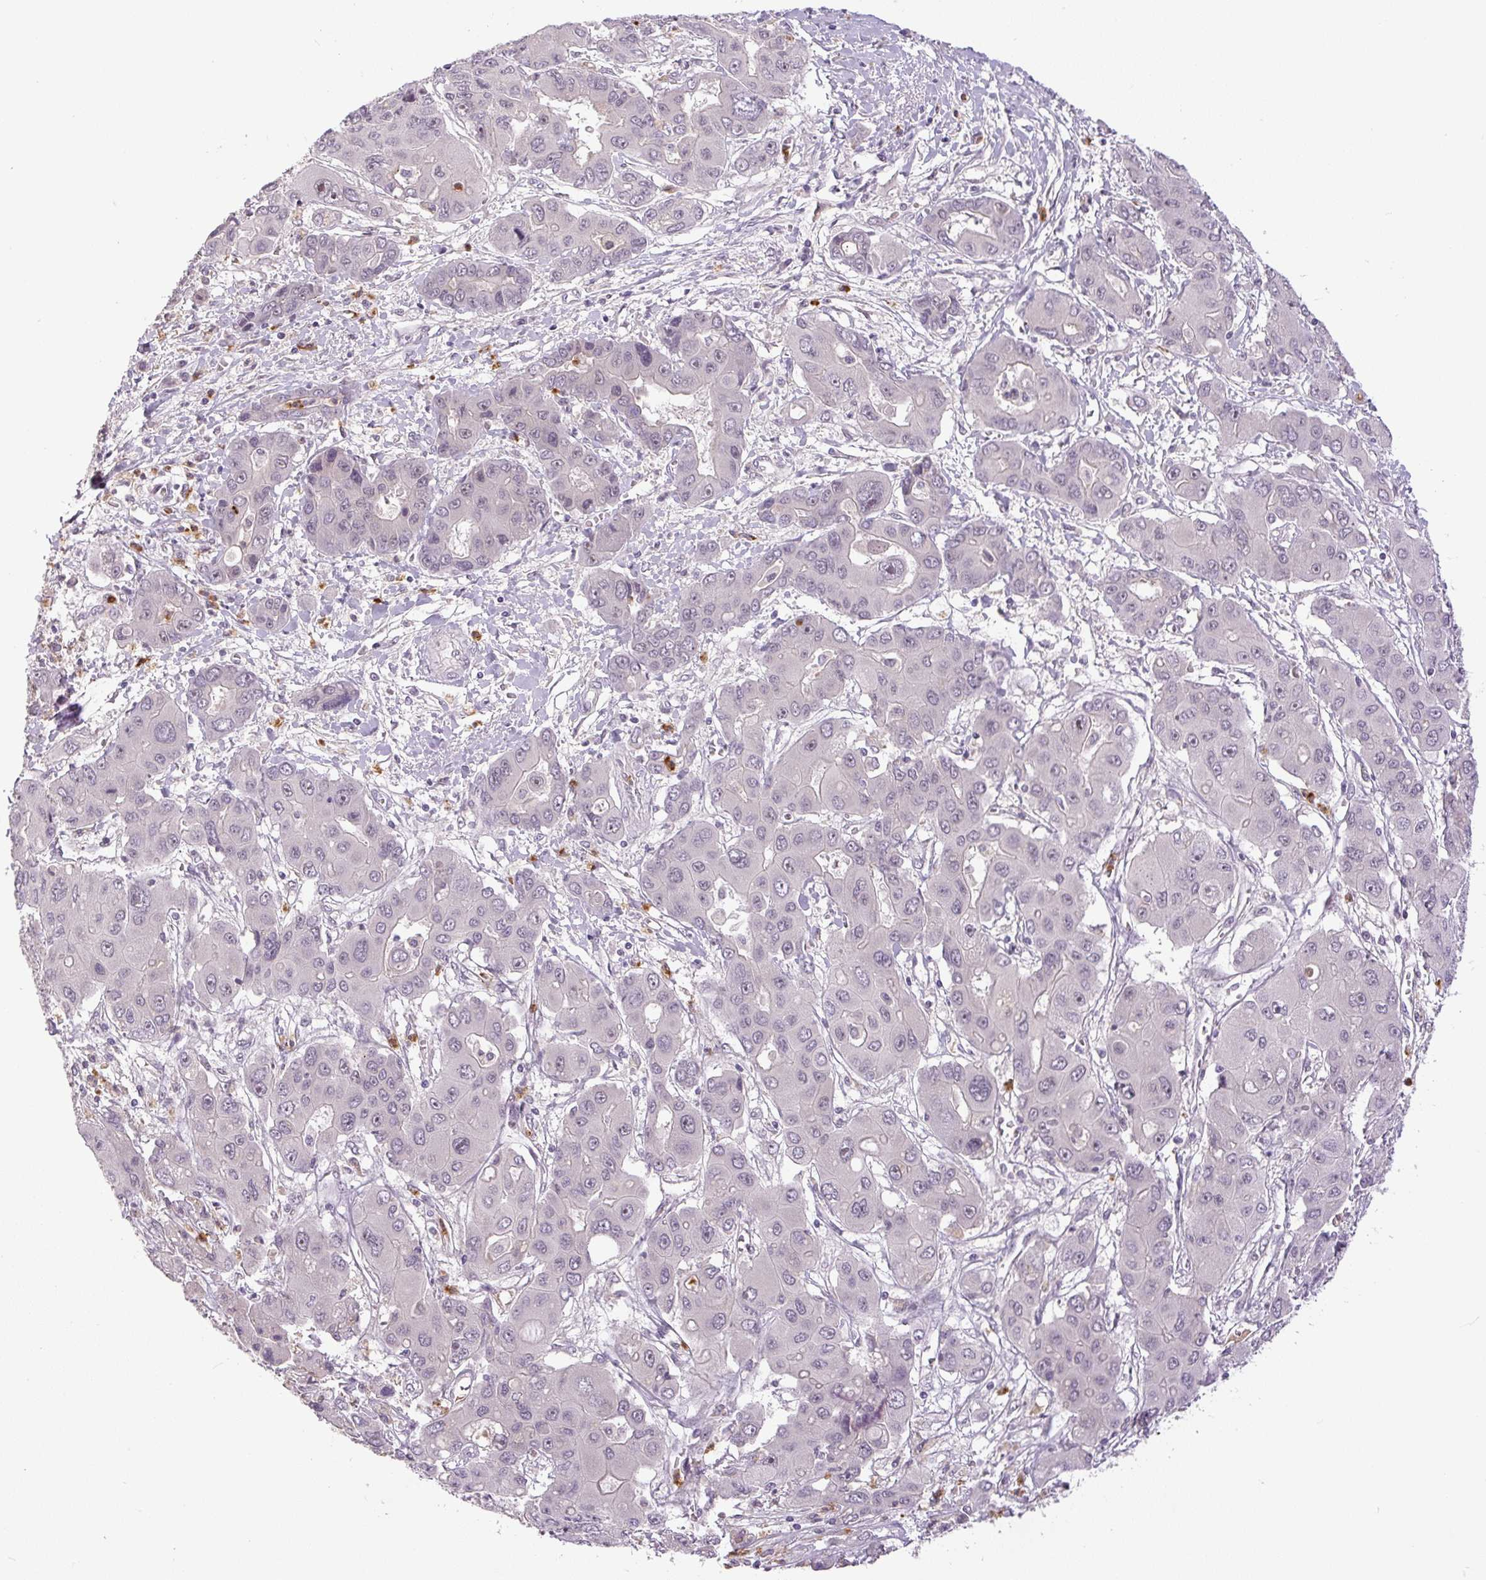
{"staining": {"intensity": "negative", "quantity": "none", "location": "none"}, "tissue": "liver cancer", "cell_type": "Tumor cells", "image_type": "cancer", "snomed": [{"axis": "morphology", "description": "Cholangiocarcinoma"}, {"axis": "topography", "description": "Liver"}], "caption": "Immunohistochemistry (IHC) micrograph of liver cholangiocarcinoma stained for a protein (brown), which demonstrates no staining in tumor cells. (DAB immunohistochemistry, high magnification).", "gene": "SGF29", "patient": {"sex": "male", "age": 67}}